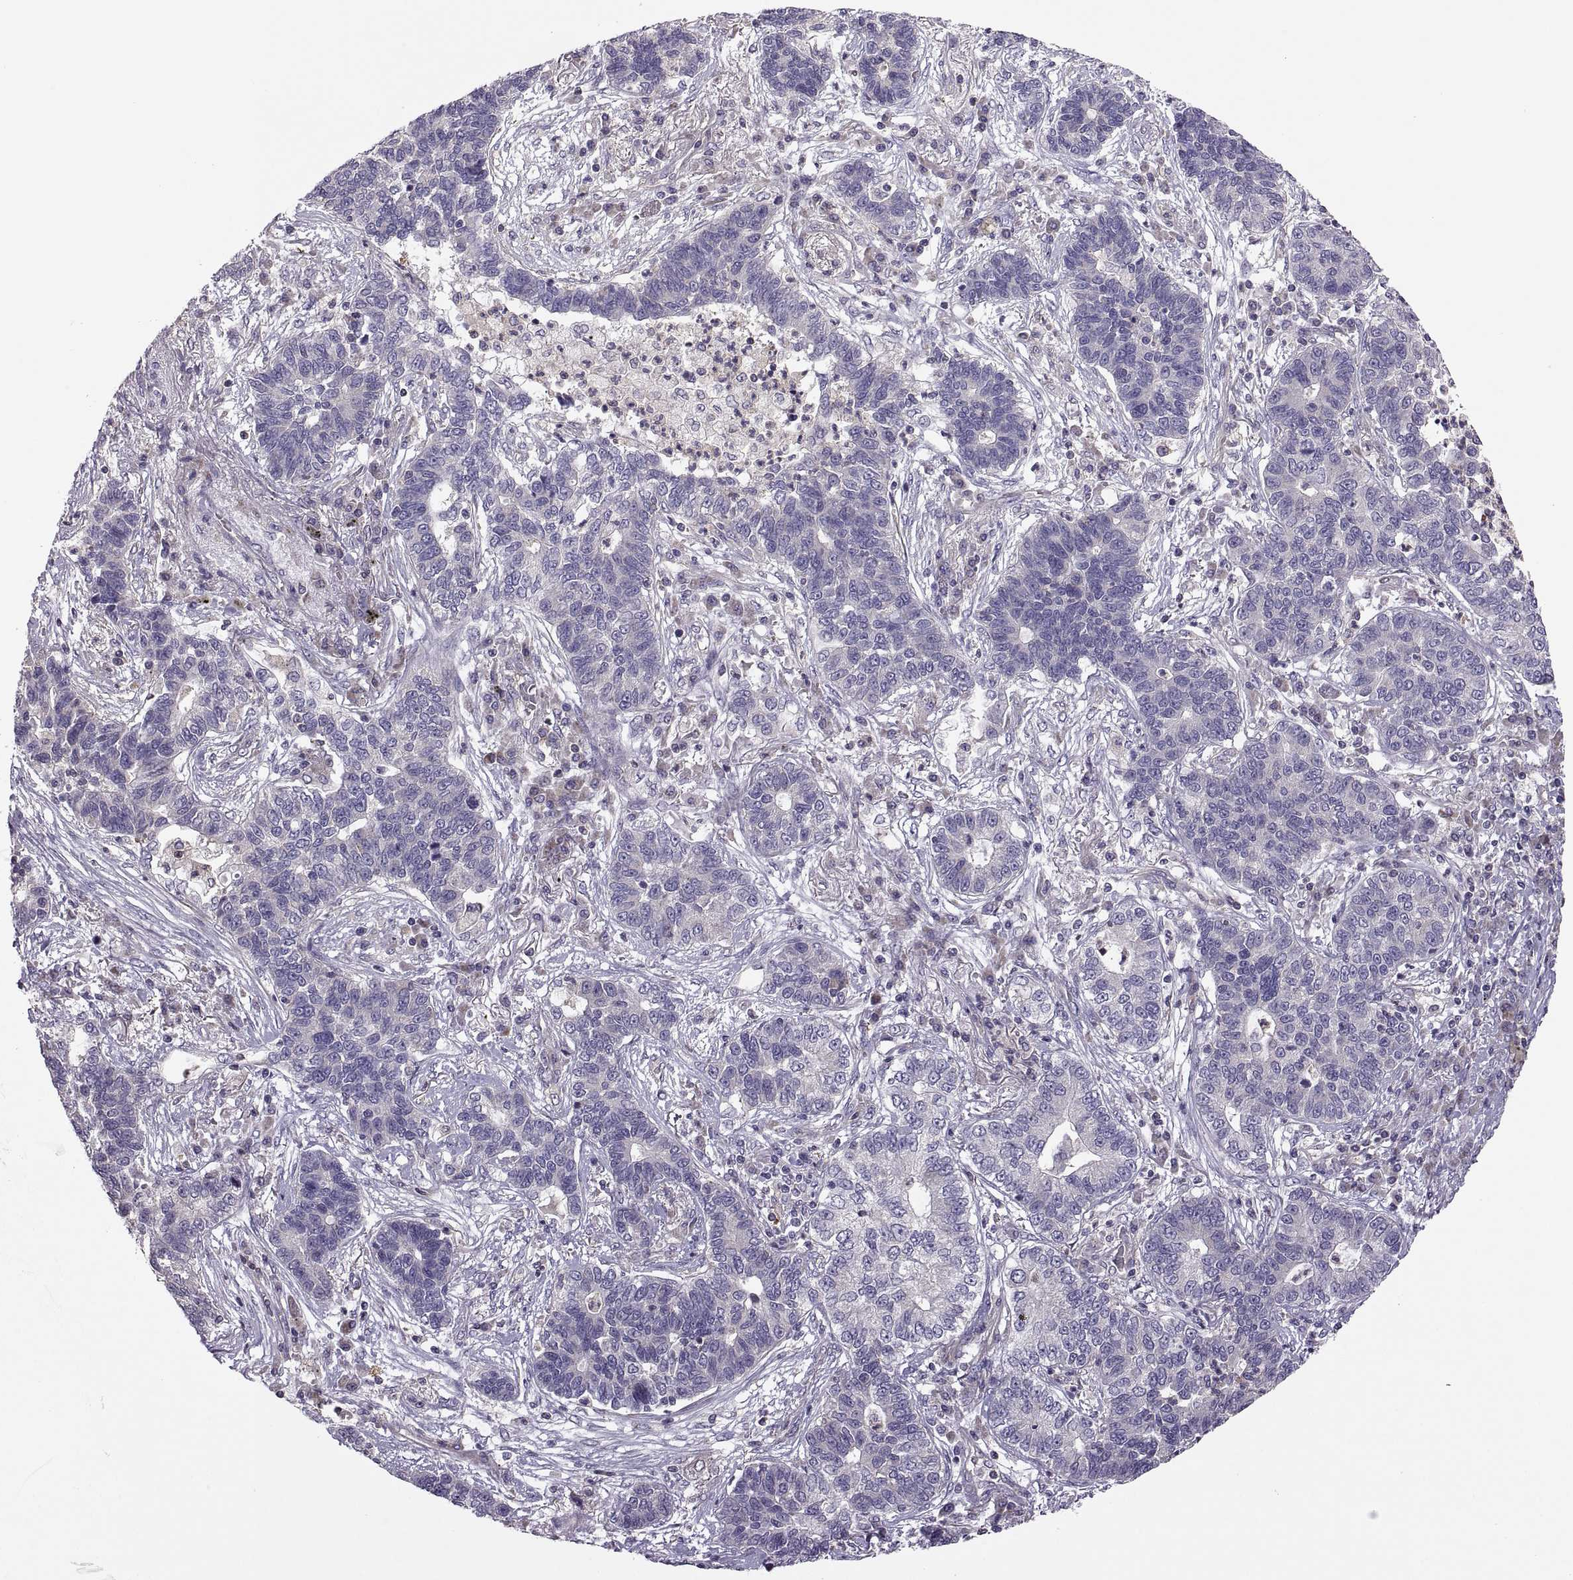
{"staining": {"intensity": "negative", "quantity": "none", "location": "none"}, "tissue": "lung cancer", "cell_type": "Tumor cells", "image_type": "cancer", "snomed": [{"axis": "morphology", "description": "Adenocarcinoma, NOS"}, {"axis": "topography", "description": "Lung"}], "caption": "There is no significant expression in tumor cells of lung adenocarcinoma.", "gene": "SPATA32", "patient": {"sex": "female", "age": 57}}